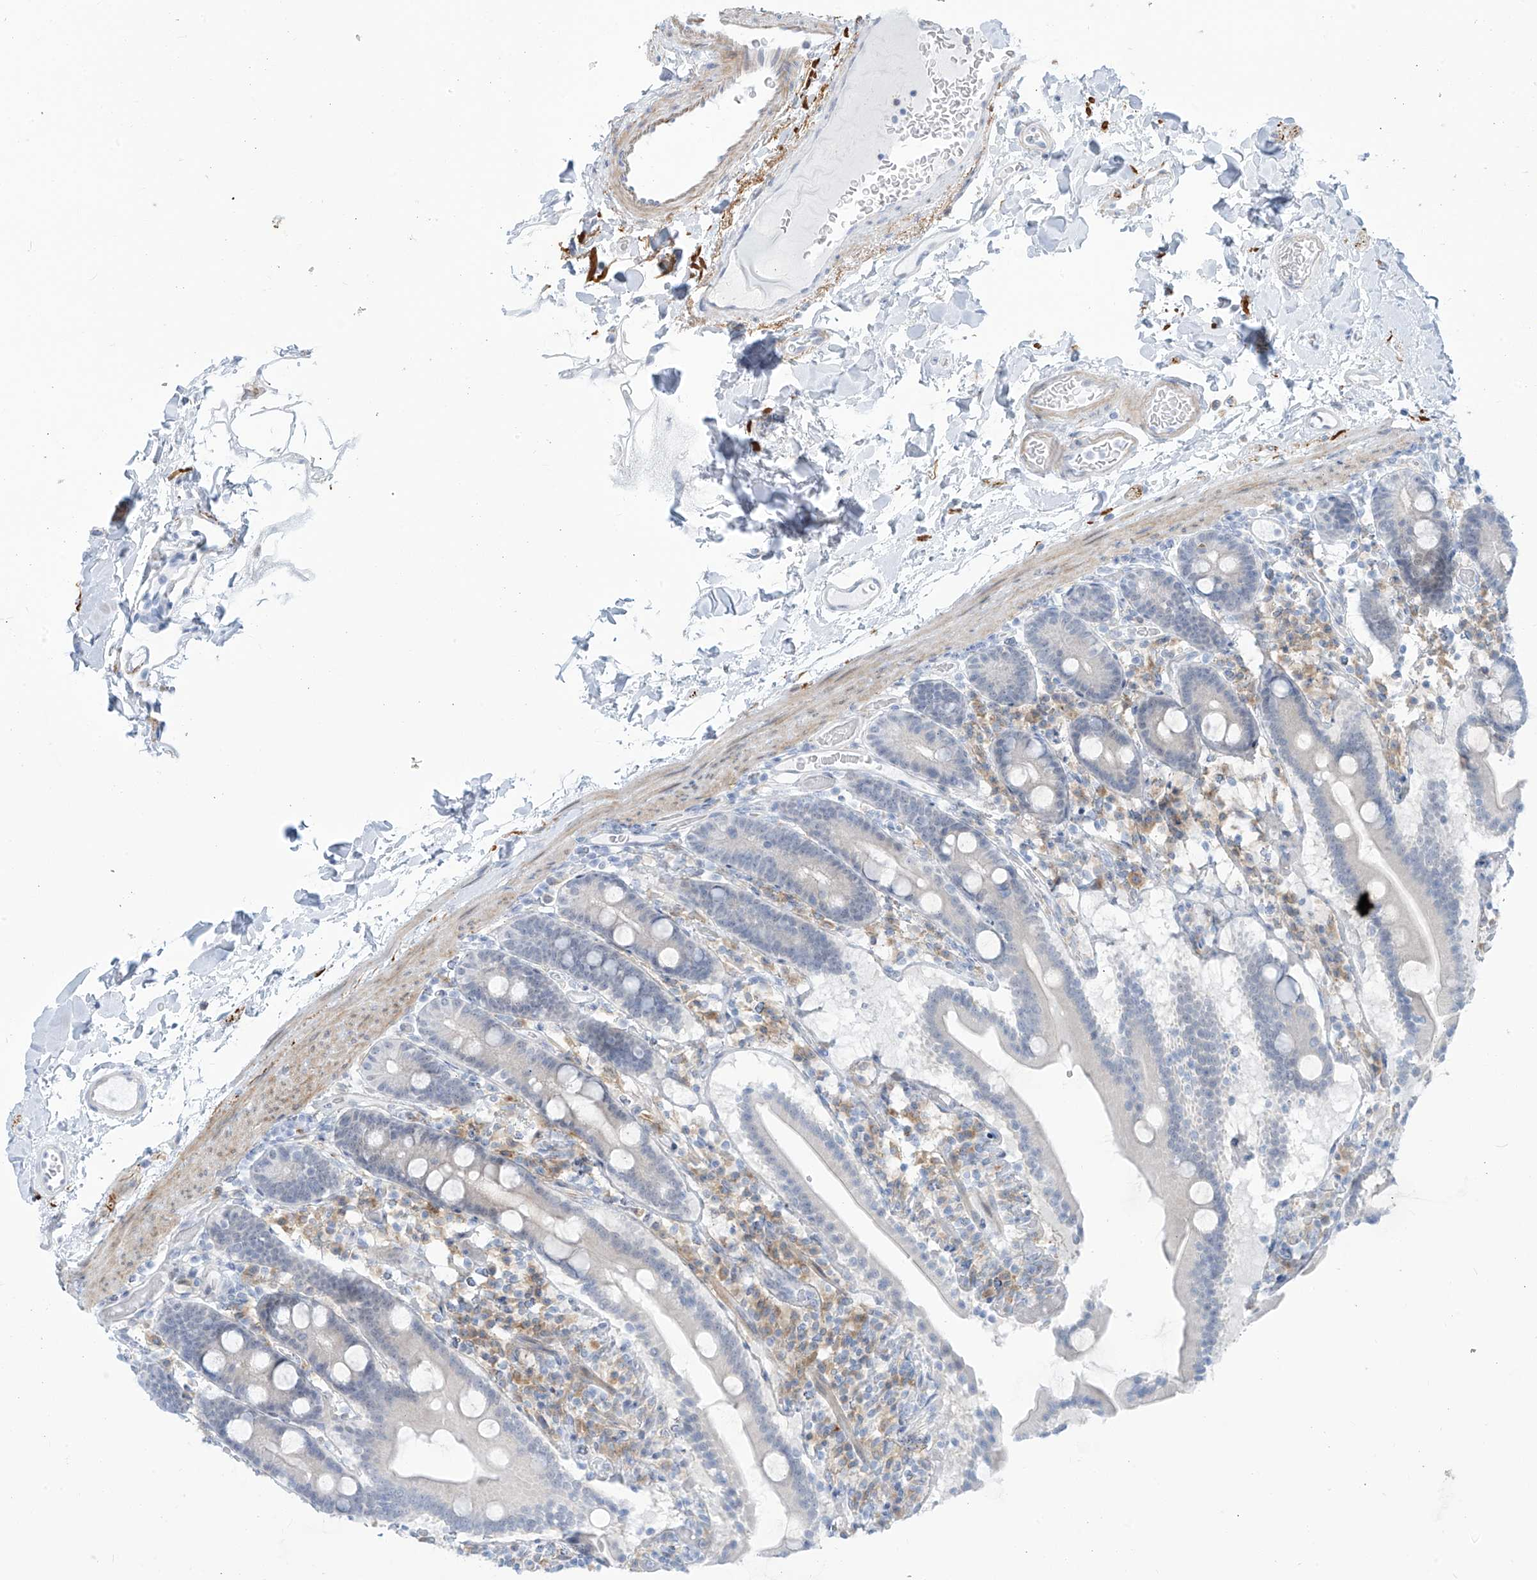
{"staining": {"intensity": "negative", "quantity": "none", "location": "none"}, "tissue": "duodenum", "cell_type": "Glandular cells", "image_type": "normal", "snomed": [{"axis": "morphology", "description": "Normal tissue, NOS"}, {"axis": "topography", "description": "Duodenum"}], "caption": "This is an immunohistochemistry (IHC) micrograph of unremarkable duodenum. There is no staining in glandular cells.", "gene": "LIN9", "patient": {"sex": "male", "age": 55}}